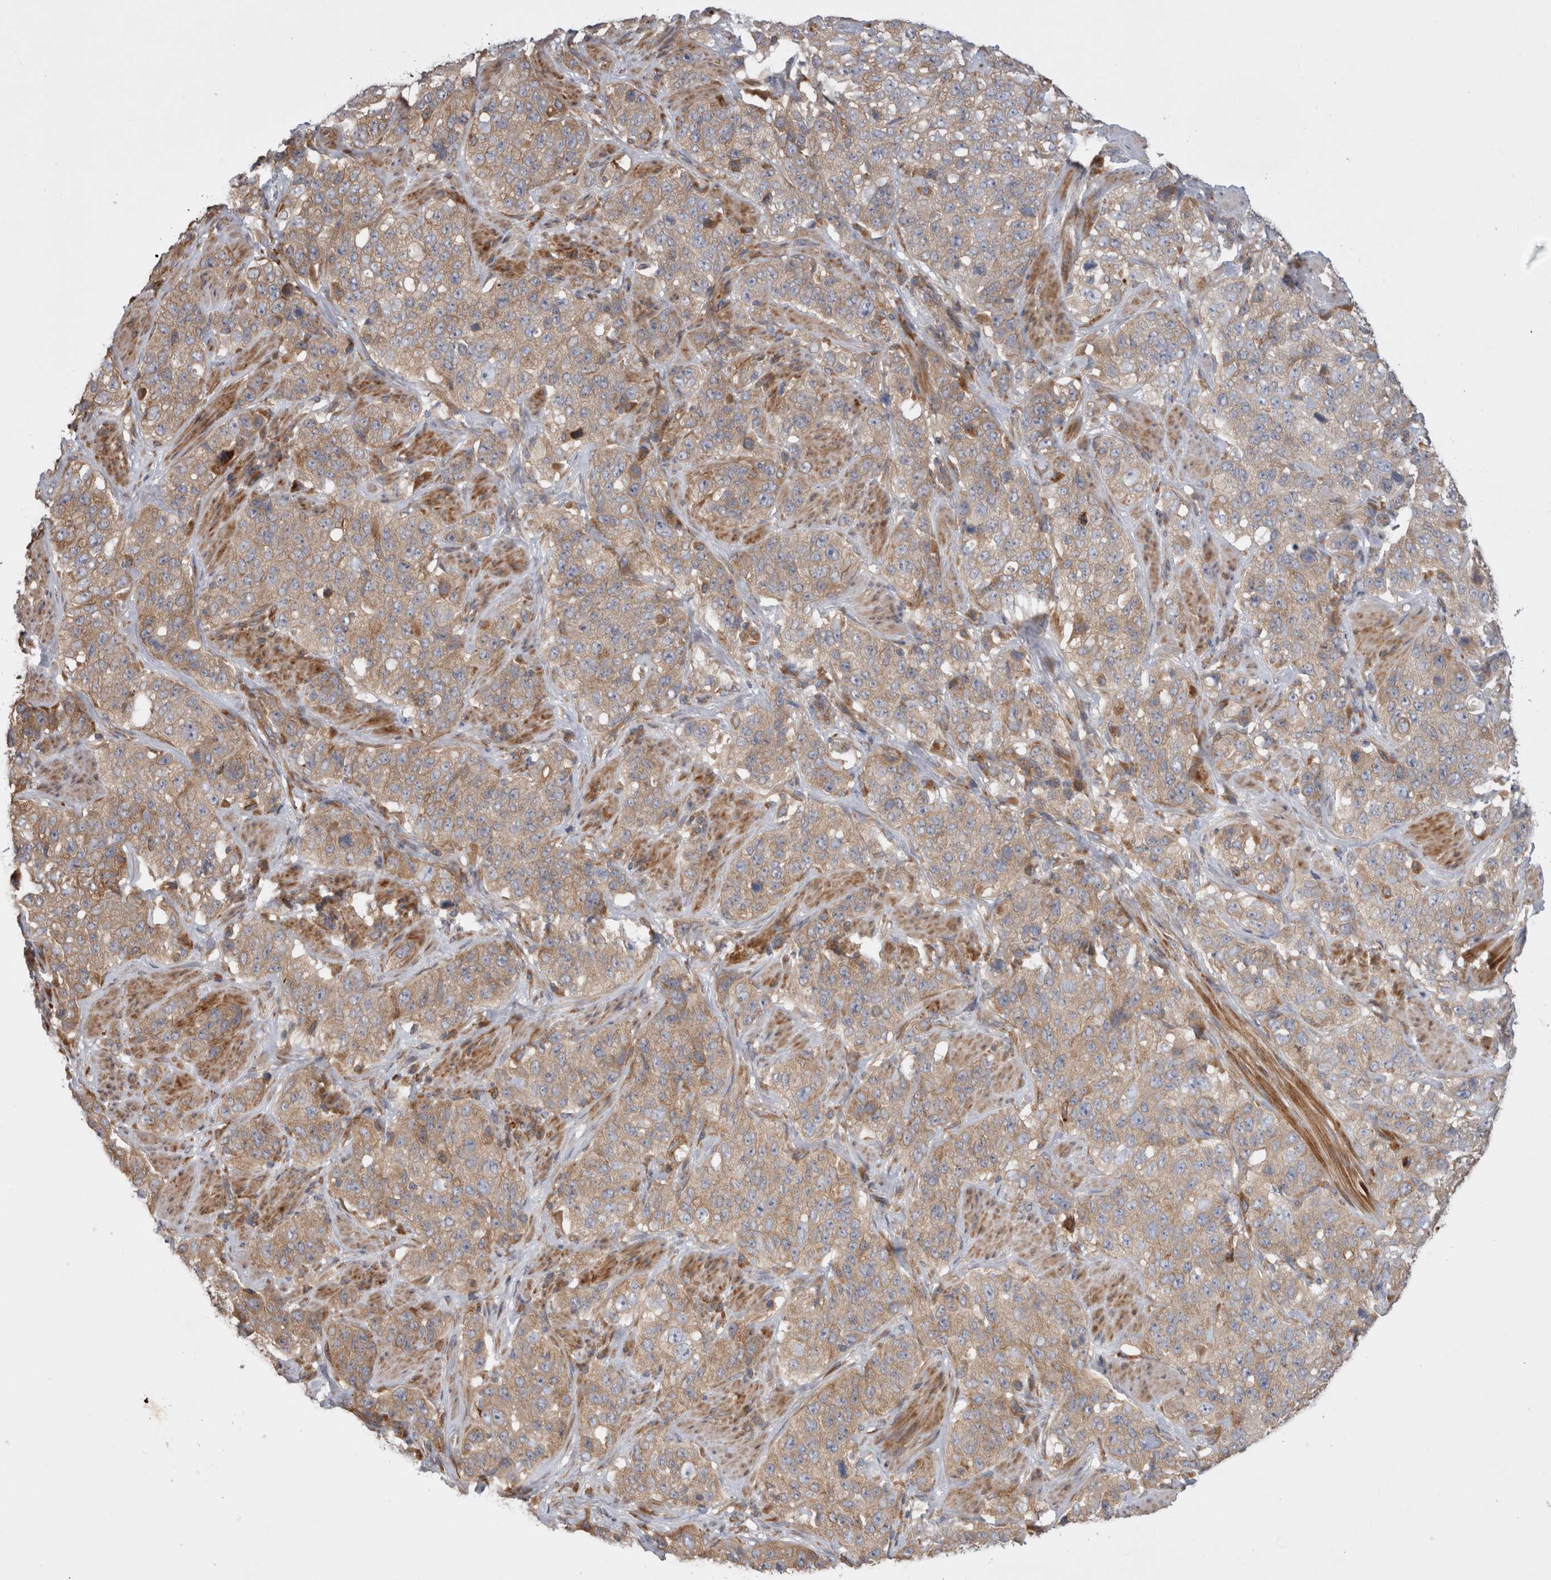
{"staining": {"intensity": "weak", "quantity": ">75%", "location": "cytoplasmic/membranous"}, "tissue": "stomach cancer", "cell_type": "Tumor cells", "image_type": "cancer", "snomed": [{"axis": "morphology", "description": "Adenocarcinoma, NOS"}, {"axis": "topography", "description": "Stomach"}], "caption": "Stomach adenocarcinoma stained for a protein (brown) exhibits weak cytoplasmic/membranous positive staining in approximately >75% of tumor cells.", "gene": "PDCD10", "patient": {"sex": "male", "age": 48}}